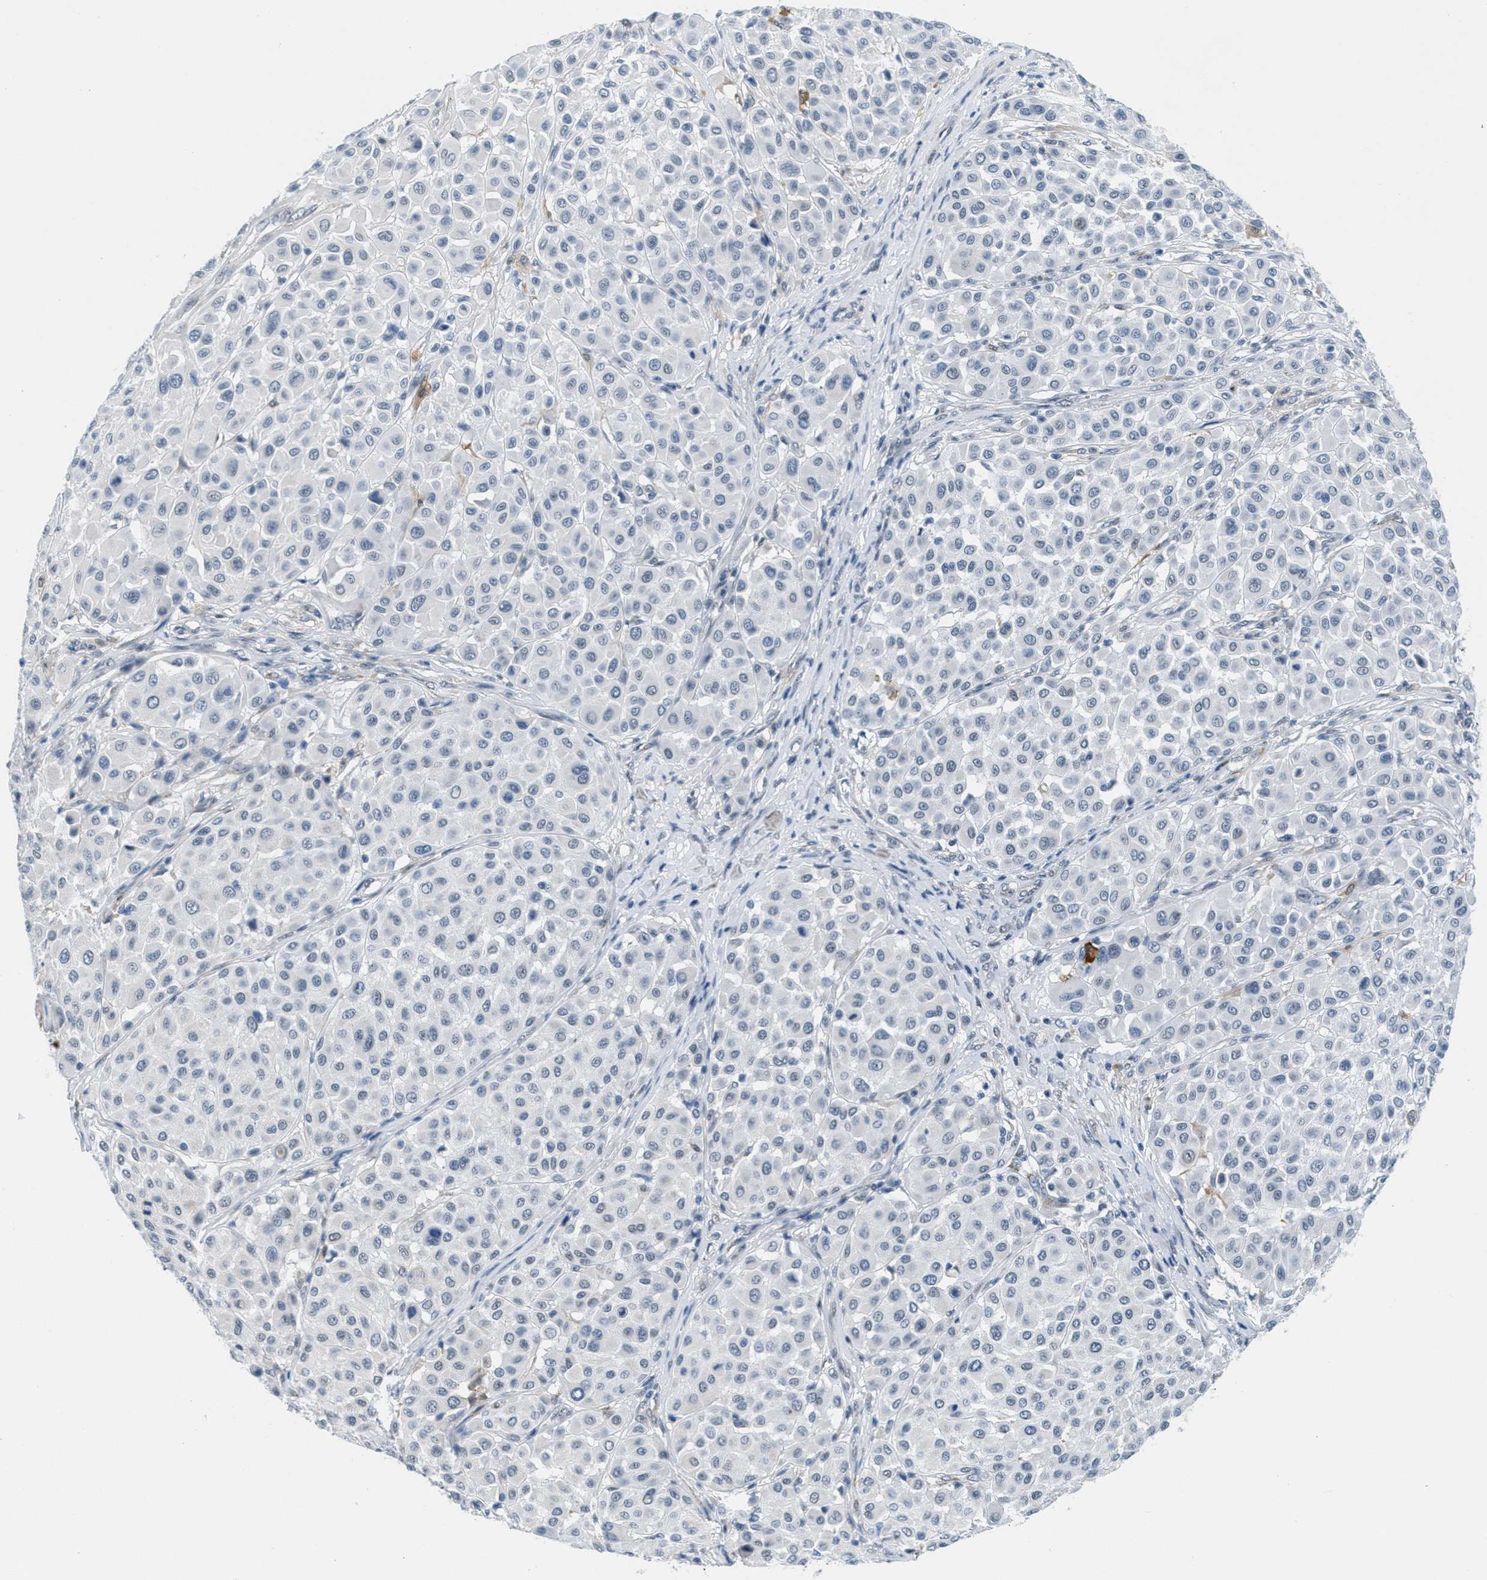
{"staining": {"intensity": "negative", "quantity": "none", "location": "none"}, "tissue": "melanoma", "cell_type": "Tumor cells", "image_type": "cancer", "snomed": [{"axis": "morphology", "description": "Malignant melanoma, Metastatic site"}, {"axis": "topography", "description": "Soft tissue"}], "caption": "Protein analysis of melanoma displays no significant expression in tumor cells.", "gene": "HS3ST2", "patient": {"sex": "male", "age": 41}}